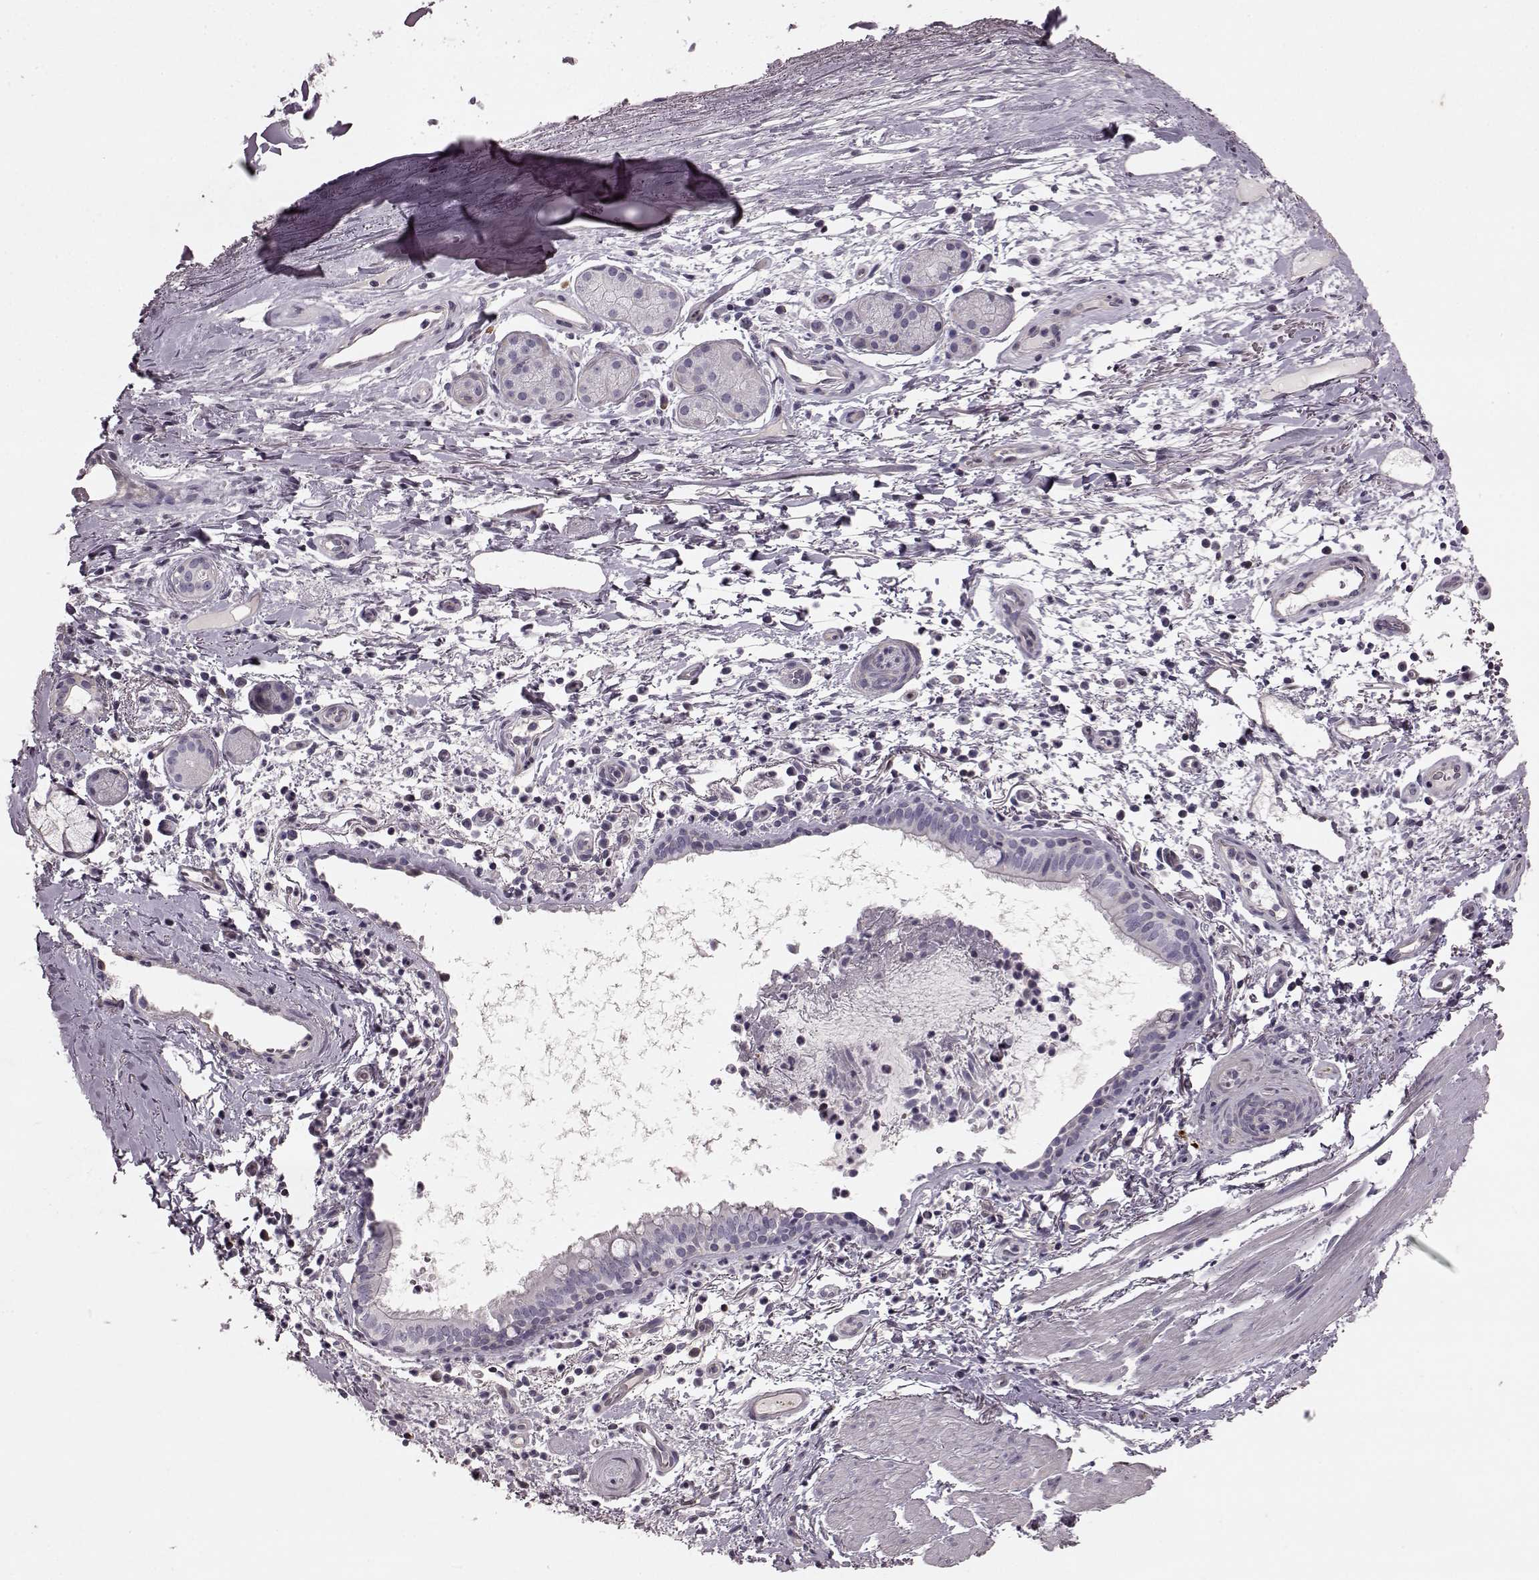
{"staining": {"intensity": "negative", "quantity": "none", "location": "none"}, "tissue": "bronchus", "cell_type": "Respiratory epithelial cells", "image_type": "normal", "snomed": [{"axis": "morphology", "description": "Normal tissue, NOS"}, {"axis": "topography", "description": "Bronchus"}], "caption": "Immunohistochemistry (IHC) image of unremarkable bronchus stained for a protein (brown), which shows no expression in respiratory epithelial cells.", "gene": "PDCD1", "patient": {"sex": "female", "age": 64}}